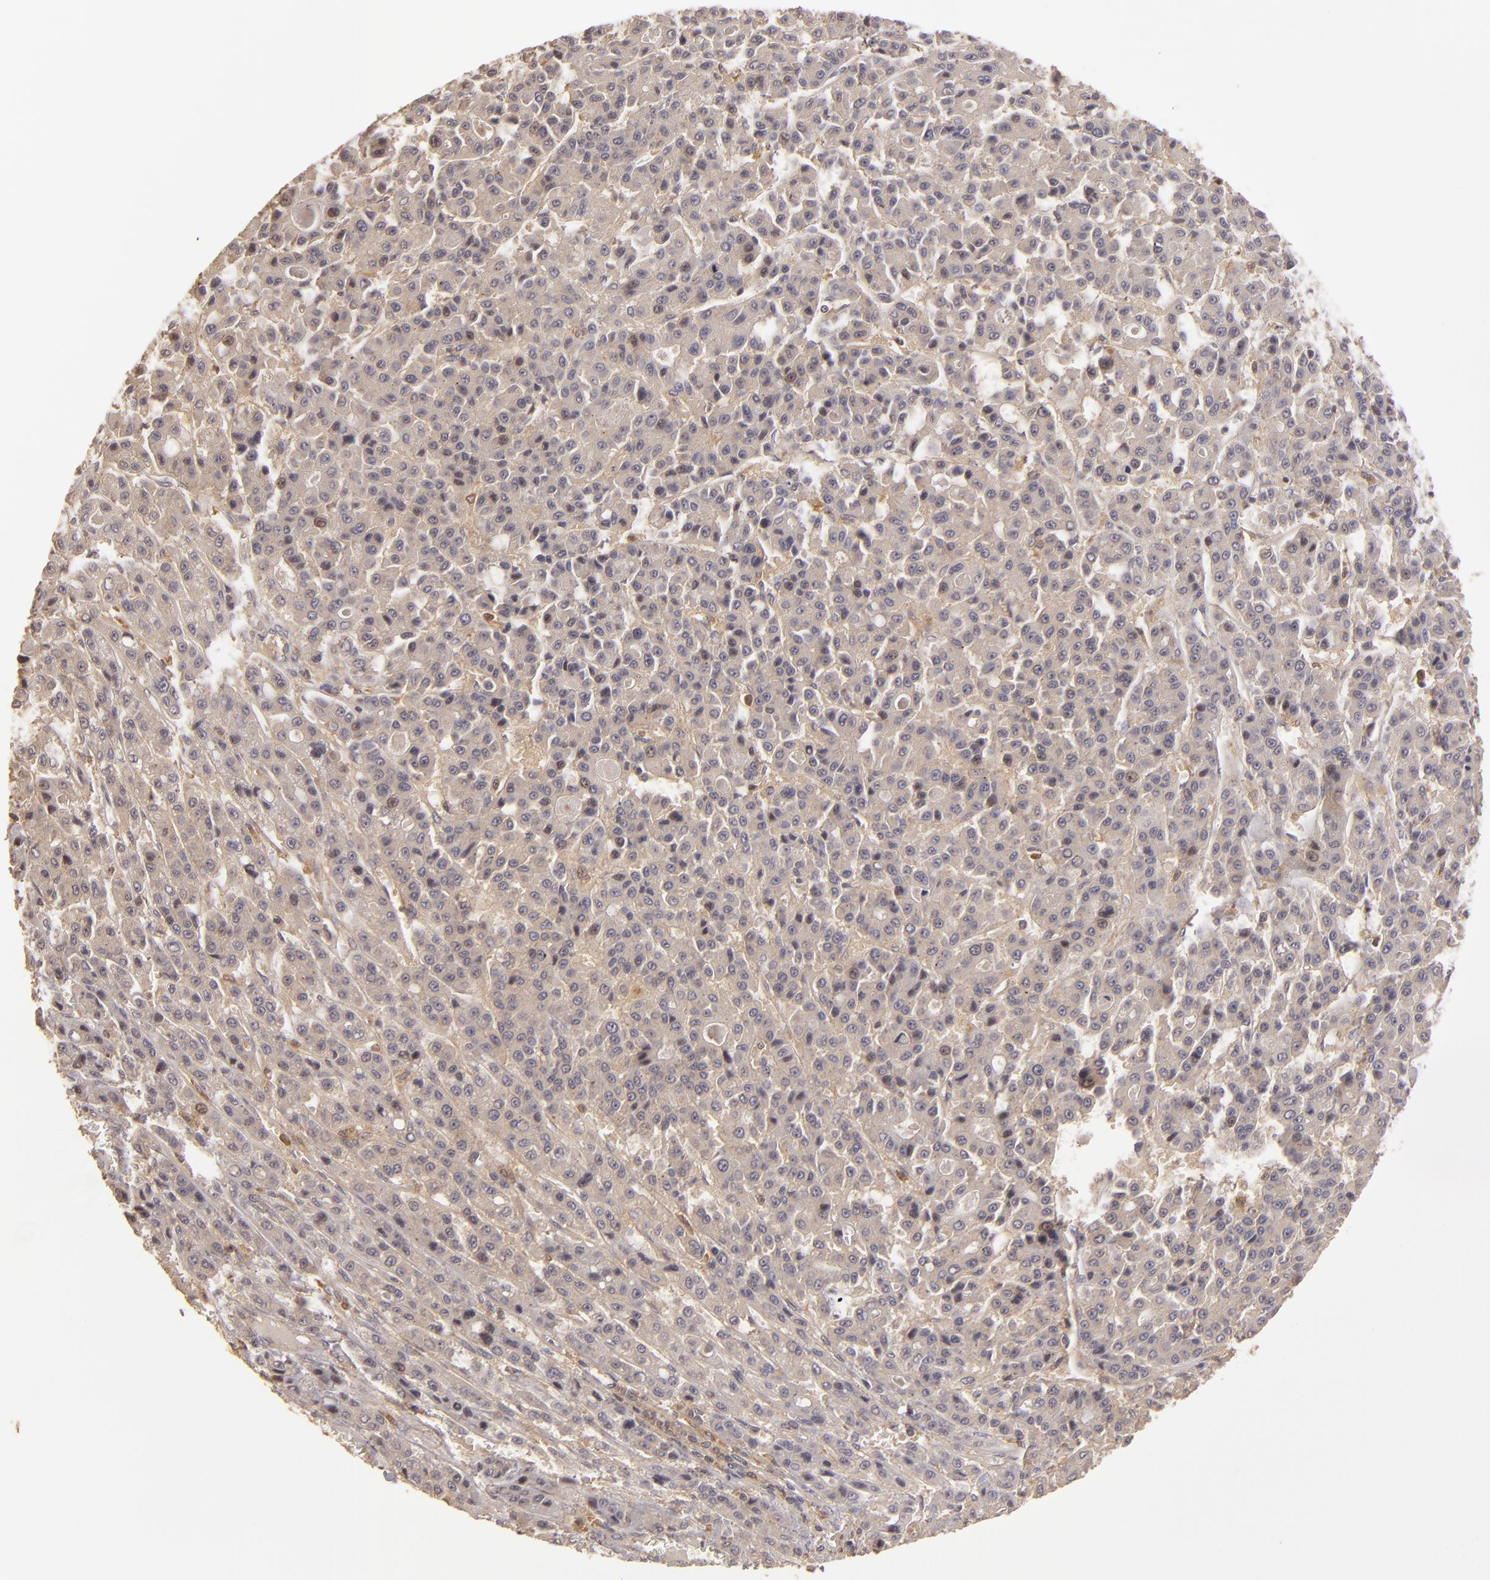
{"staining": {"intensity": "moderate", "quantity": ">75%", "location": "cytoplasmic/membranous"}, "tissue": "liver cancer", "cell_type": "Tumor cells", "image_type": "cancer", "snomed": [{"axis": "morphology", "description": "Carcinoma, Hepatocellular, NOS"}, {"axis": "topography", "description": "Liver"}], "caption": "Immunohistochemistry (IHC) histopathology image of liver cancer (hepatocellular carcinoma) stained for a protein (brown), which exhibits medium levels of moderate cytoplasmic/membranous positivity in about >75% of tumor cells.", "gene": "PRKCD", "patient": {"sex": "male", "age": 70}}